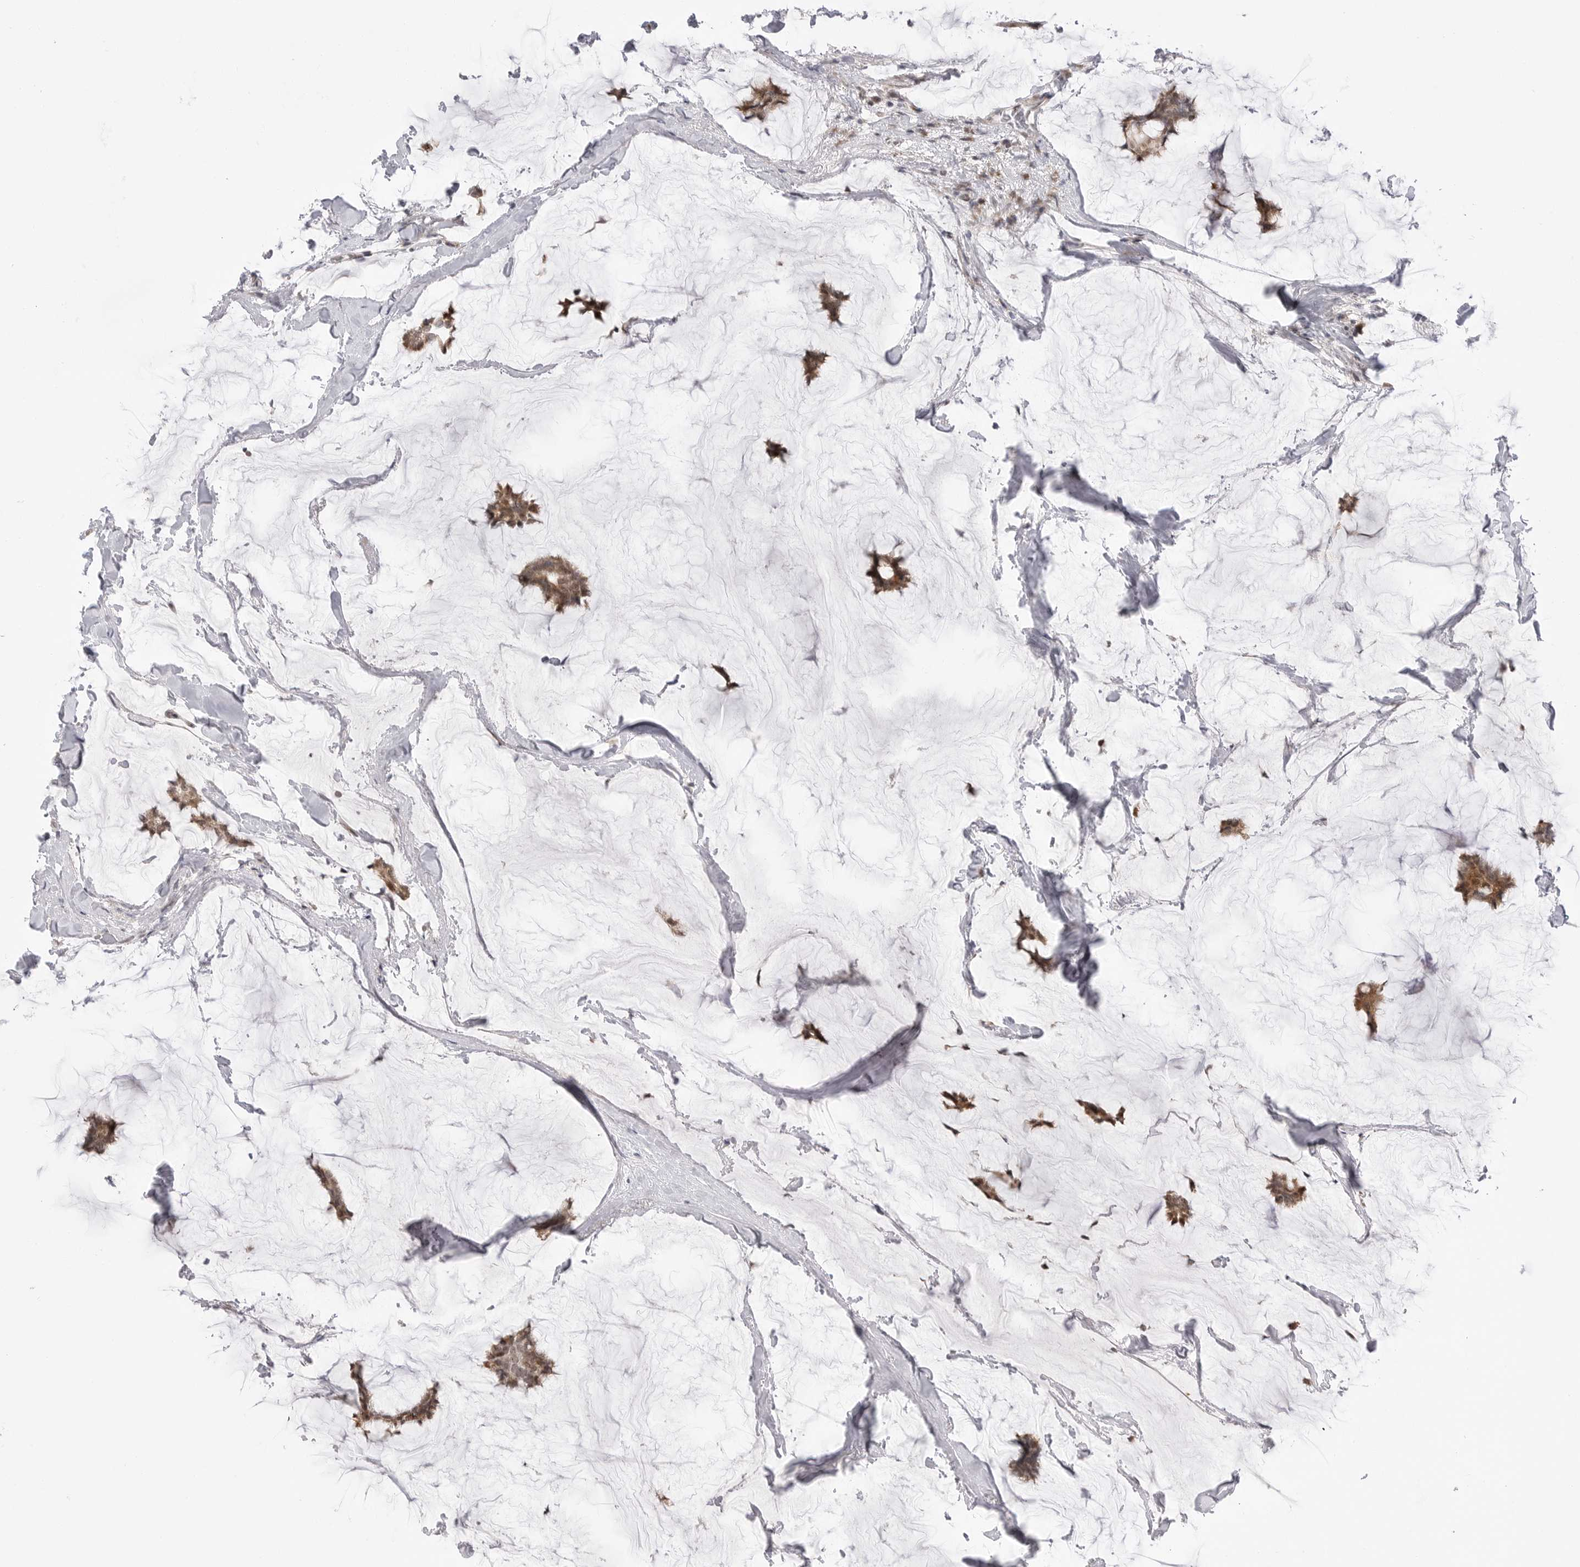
{"staining": {"intensity": "moderate", "quantity": ">75%", "location": "cytoplasmic/membranous,nuclear"}, "tissue": "breast cancer", "cell_type": "Tumor cells", "image_type": "cancer", "snomed": [{"axis": "morphology", "description": "Duct carcinoma"}, {"axis": "topography", "description": "Breast"}], "caption": "This photomicrograph displays immunohistochemistry staining of human breast cancer, with medium moderate cytoplasmic/membranous and nuclear expression in about >75% of tumor cells.", "gene": "GGT6", "patient": {"sex": "female", "age": 93}}